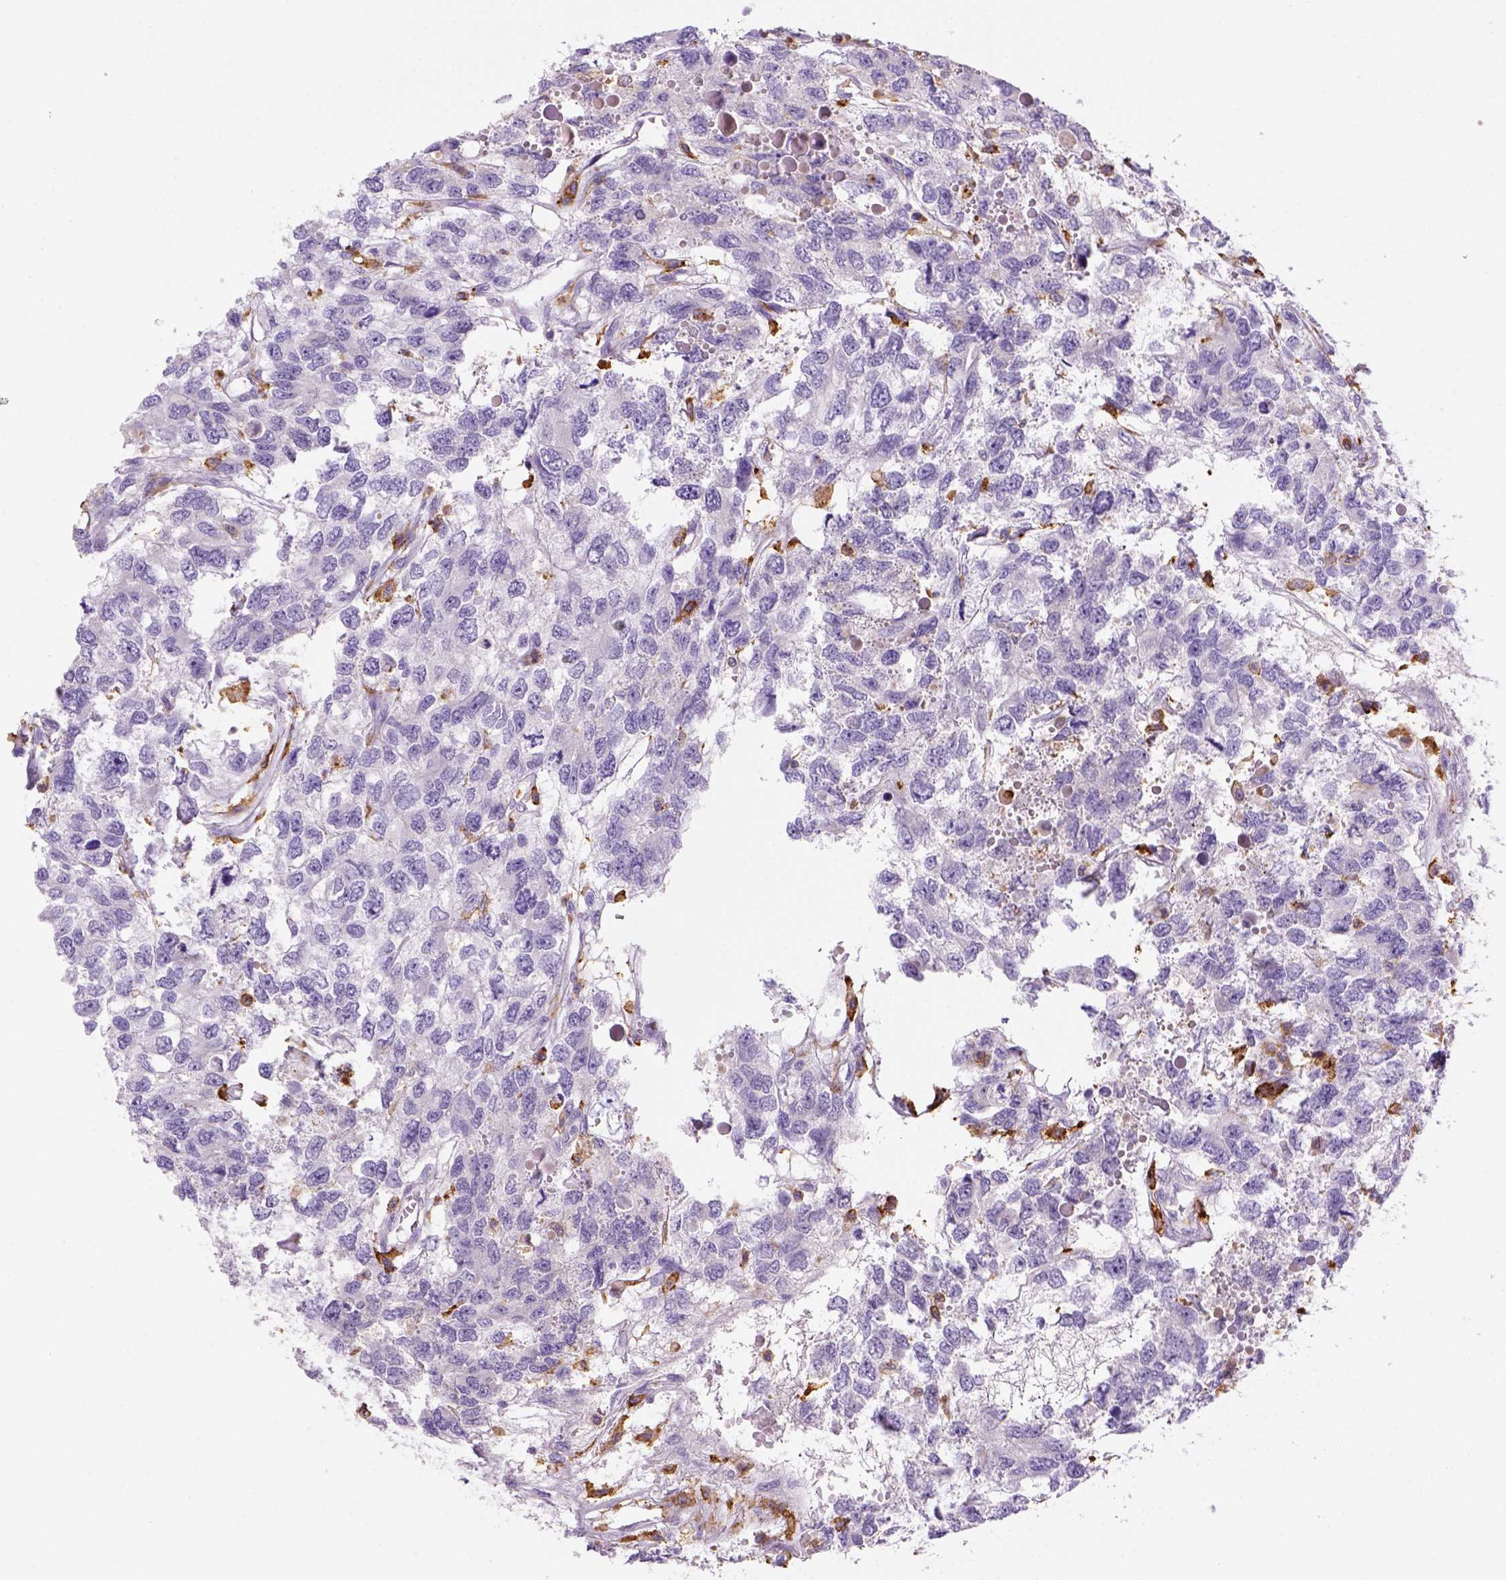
{"staining": {"intensity": "negative", "quantity": "none", "location": "none"}, "tissue": "testis cancer", "cell_type": "Tumor cells", "image_type": "cancer", "snomed": [{"axis": "morphology", "description": "Seminoma, NOS"}, {"axis": "topography", "description": "Testis"}], "caption": "IHC of human testis seminoma reveals no staining in tumor cells.", "gene": "CD14", "patient": {"sex": "male", "age": 52}}